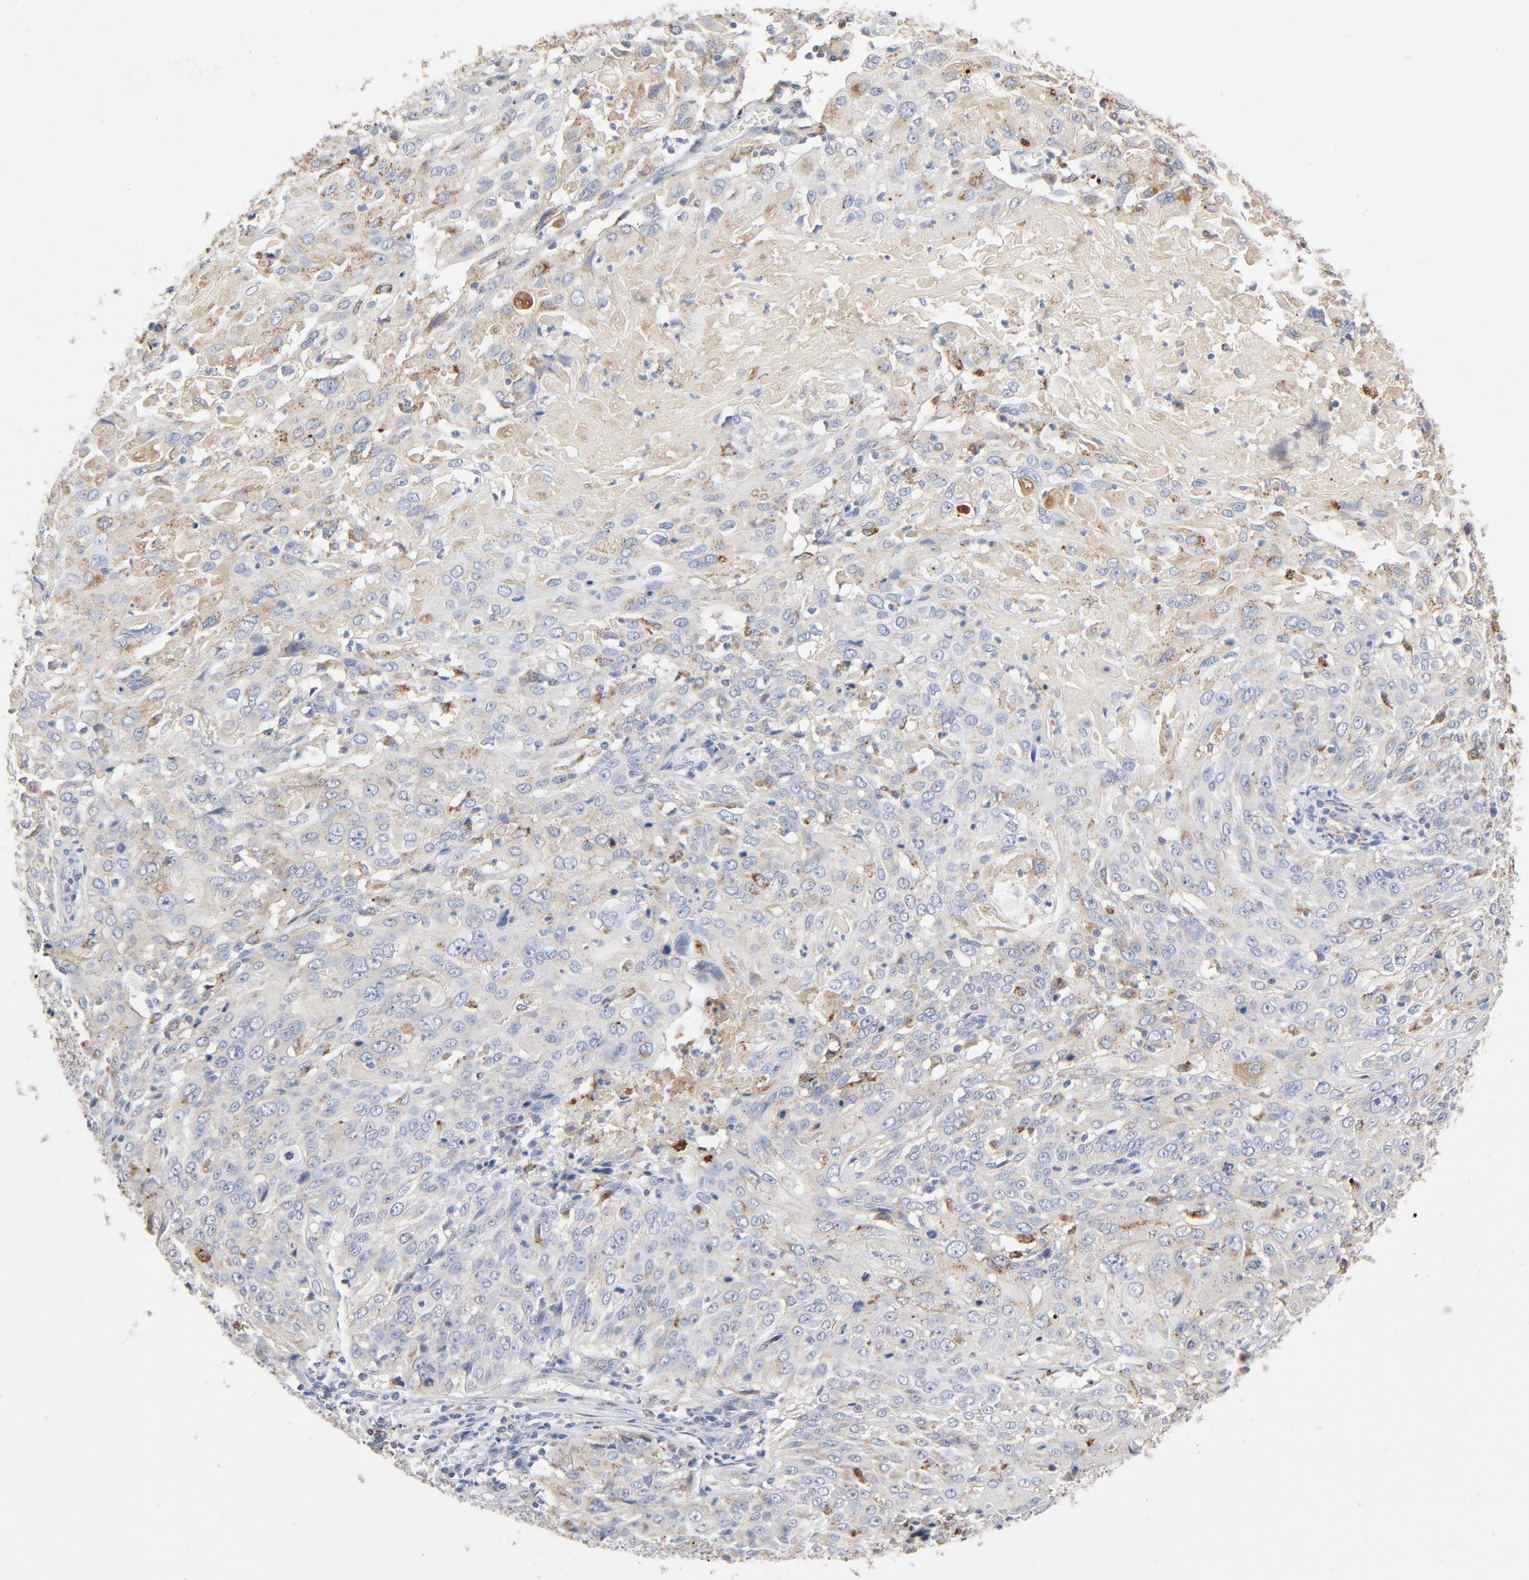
{"staining": {"intensity": "weak", "quantity": "<25%", "location": "cytoplasmic/membranous"}, "tissue": "cervical cancer", "cell_type": "Tumor cells", "image_type": "cancer", "snomed": [{"axis": "morphology", "description": "Squamous cell carcinoma, NOS"}, {"axis": "topography", "description": "Cervix"}], "caption": "IHC of cervical cancer (squamous cell carcinoma) displays no staining in tumor cells.", "gene": "MAGEB17", "patient": {"sex": "female", "age": 39}}